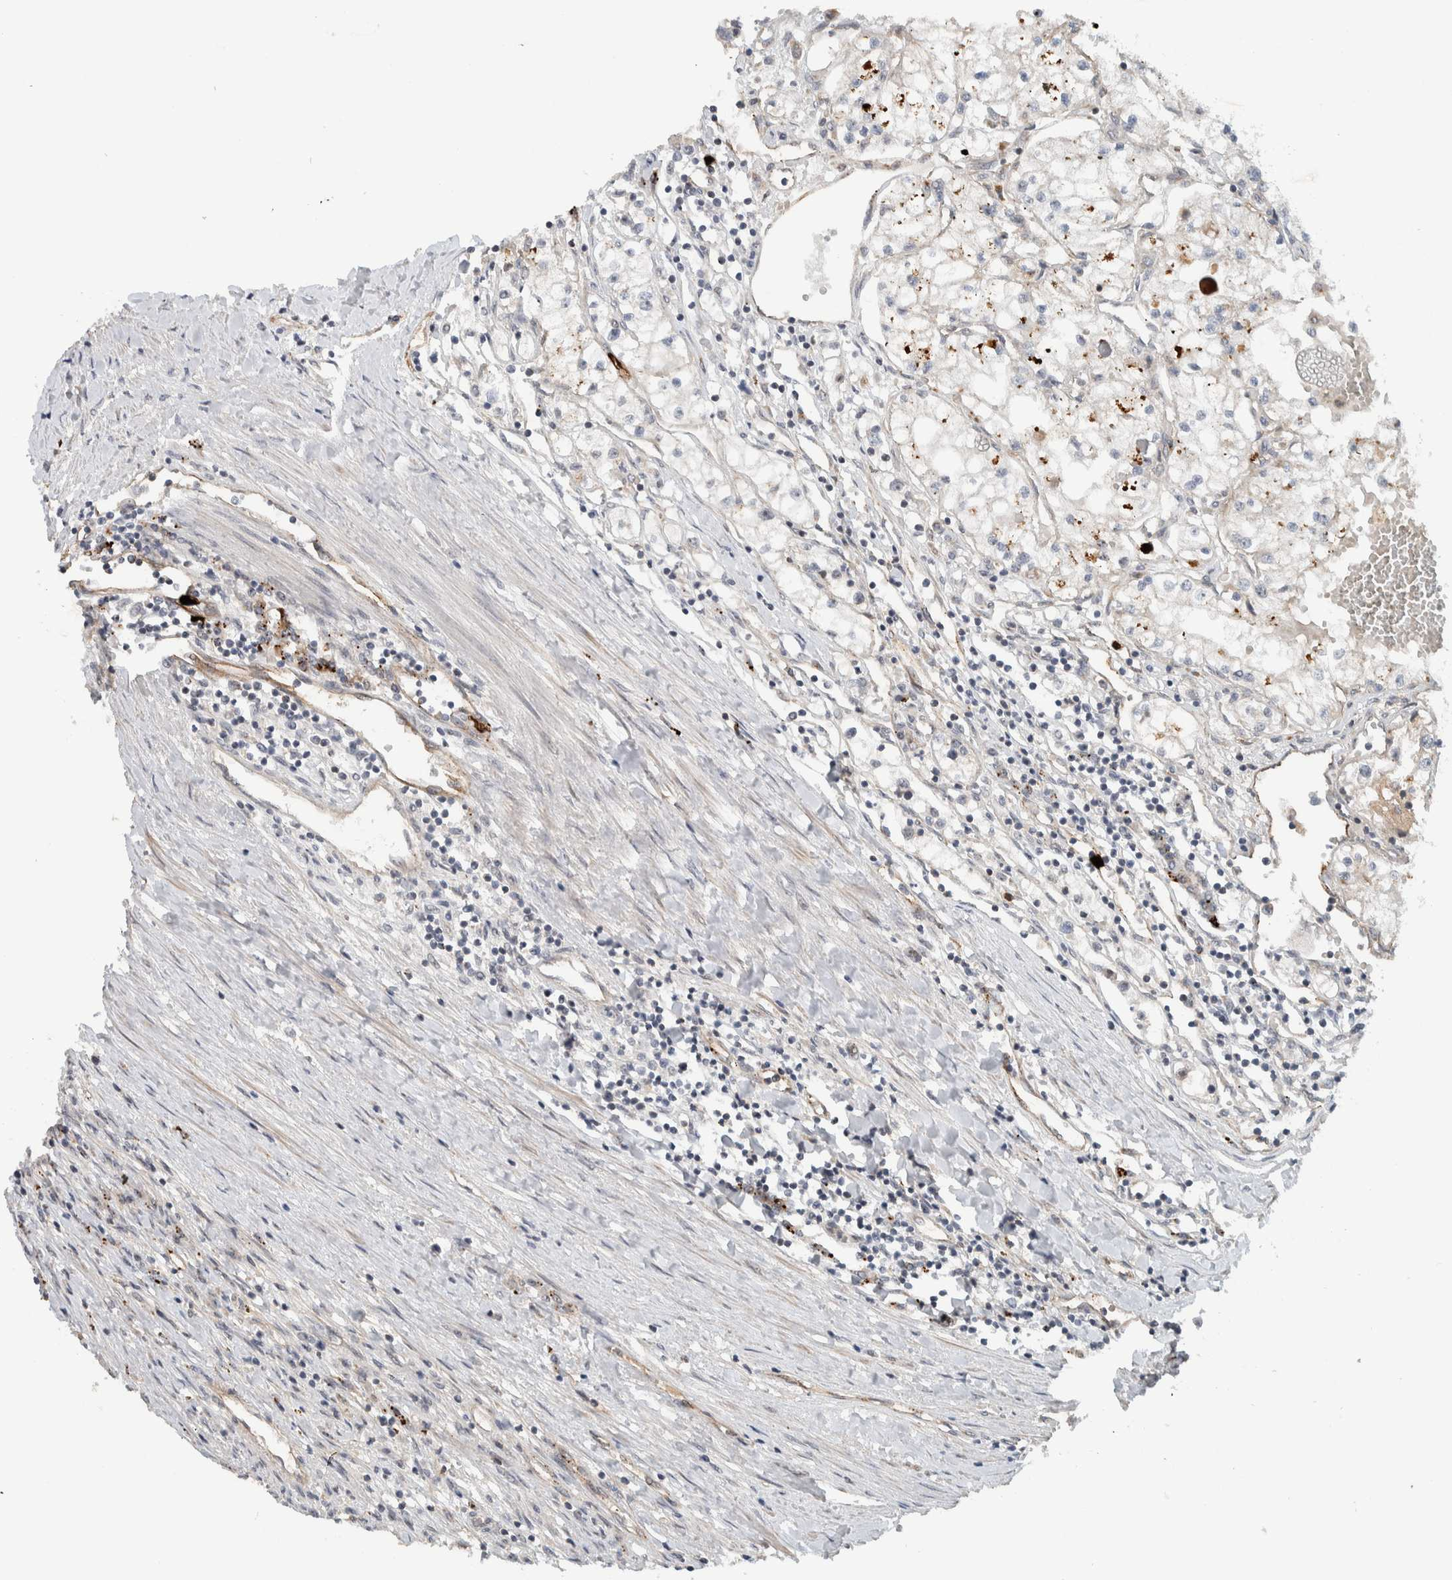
{"staining": {"intensity": "negative", "quantity": "none", "location": "none"}, "tissue": "renal cancer", "cell_type": "Tumor cells", "image_type": "cancer", "snomed": [{"axis": "morphology", "description": "Adenocarcinoma, NOS"}, {"axis": "topography", "description": "Kidney"}], "caption": "A high-resolution histopathology image shows IHC staining of renal cancer (adenocarcinoma), which shows no significant expression in tumor cells. The staining is performed using DAB brown chromogen with nuclei counter-stained in using hematoxylin.", "gene": "ZFP91", "patient": {"sex": "male", "age": 56}}